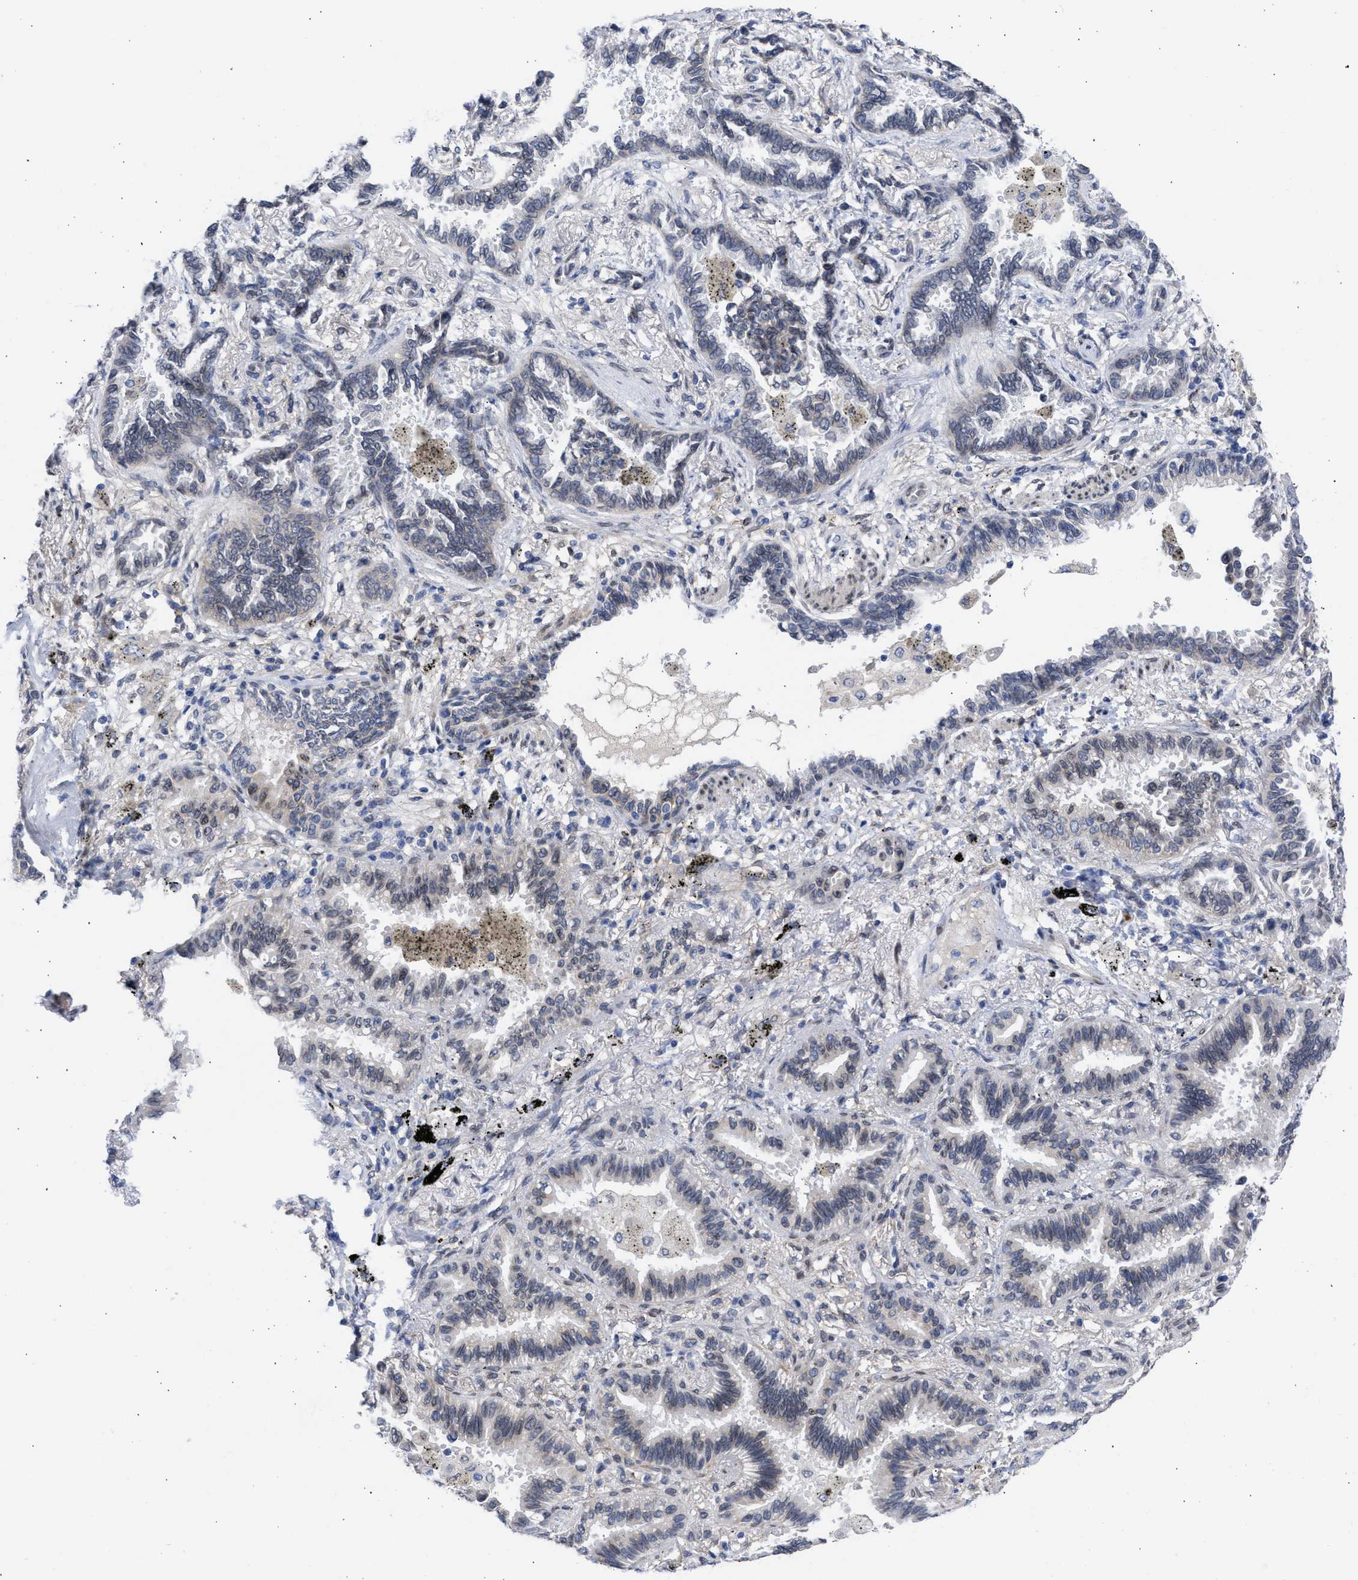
{"staining": {"intensity": "weak", "quantity": "<25%", "location": "cytoplasmic/membranous,nuclear"}, "tissue": "lung cancer", "cell_type": "Tumor cells", "image_type": "cancer", "snomed": [{"axis": "morphology", "description": "Normal tissue, NOS"}, {"axis": "morphology", "description": "Adenocarcinoma, NOS"}, {"axis": "topography", "description": "Lung"}], "caption": "Immunohistochemistry (IHC) image of neoplastic tissue: human adenocarcinoma (lung) stained with DAB (3,3'-diaminobenzidine) exhibits no significant protein positivity in tumor cells.", "gene": "NUP35", "patient": {"sex": "male", "age": 59}}